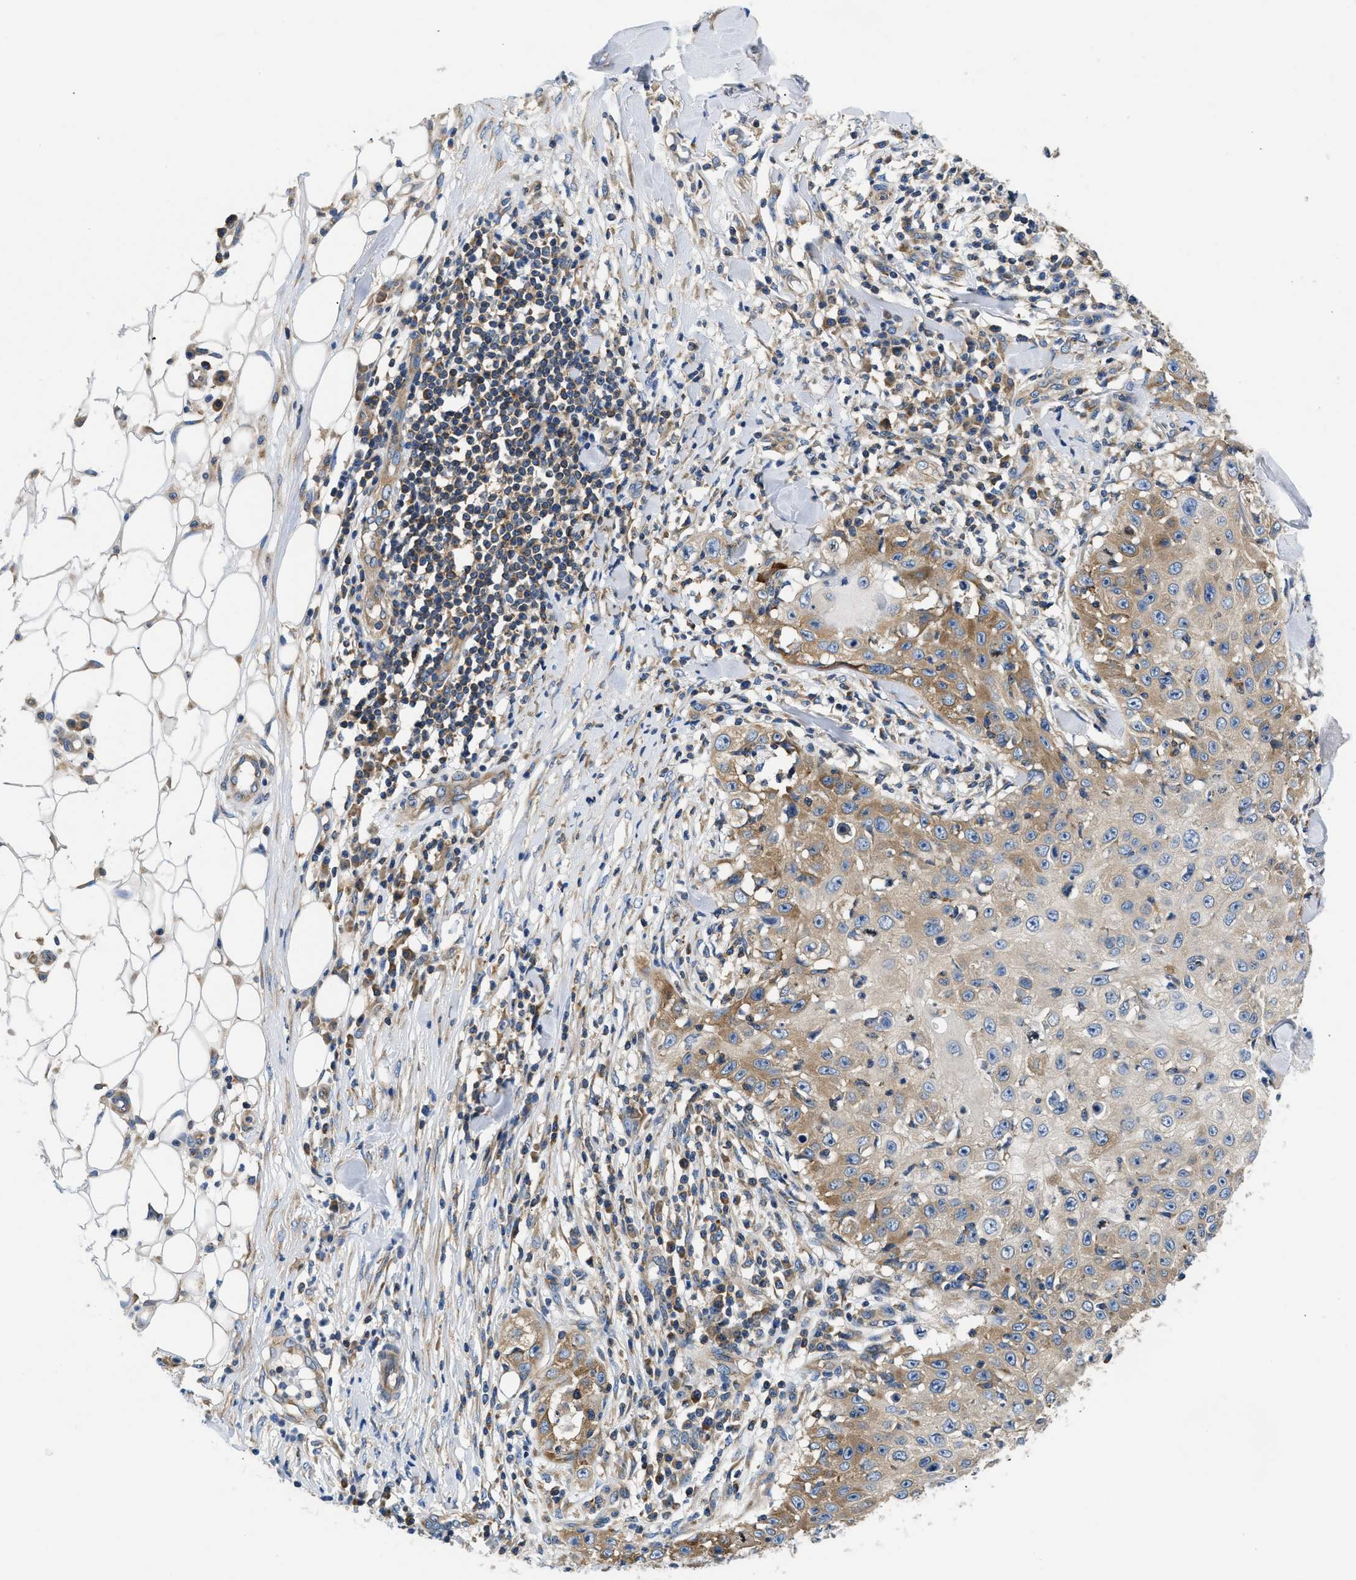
{"staining": {"intensity": "moderate", "quantity": "25%-75%", "location": "cytoplasmic/membranous"}, "tissue": "skin cancer", "cell_type": "Tumor cells", "image_type": "cancer", "snomed": [{"axis": "morphology", "description": "Squamous cell carcinoma, NOS"}, {"axis": "topography", "description": "Skin"}], "caption": "A brown stain highlights moderate cytoplasmic/membranous positivity of a protein in human skin squamous cell carcinoma tumor cells. The staining was performed using DAB (3,3'-diaminobenzidine) to visualize the protein expression in brown, while the nuclei were stained in blue with hematoxylin (Magnification: 20x).", "gene": "ABCF1", "patient": {"sex": "male", "age": 86}}